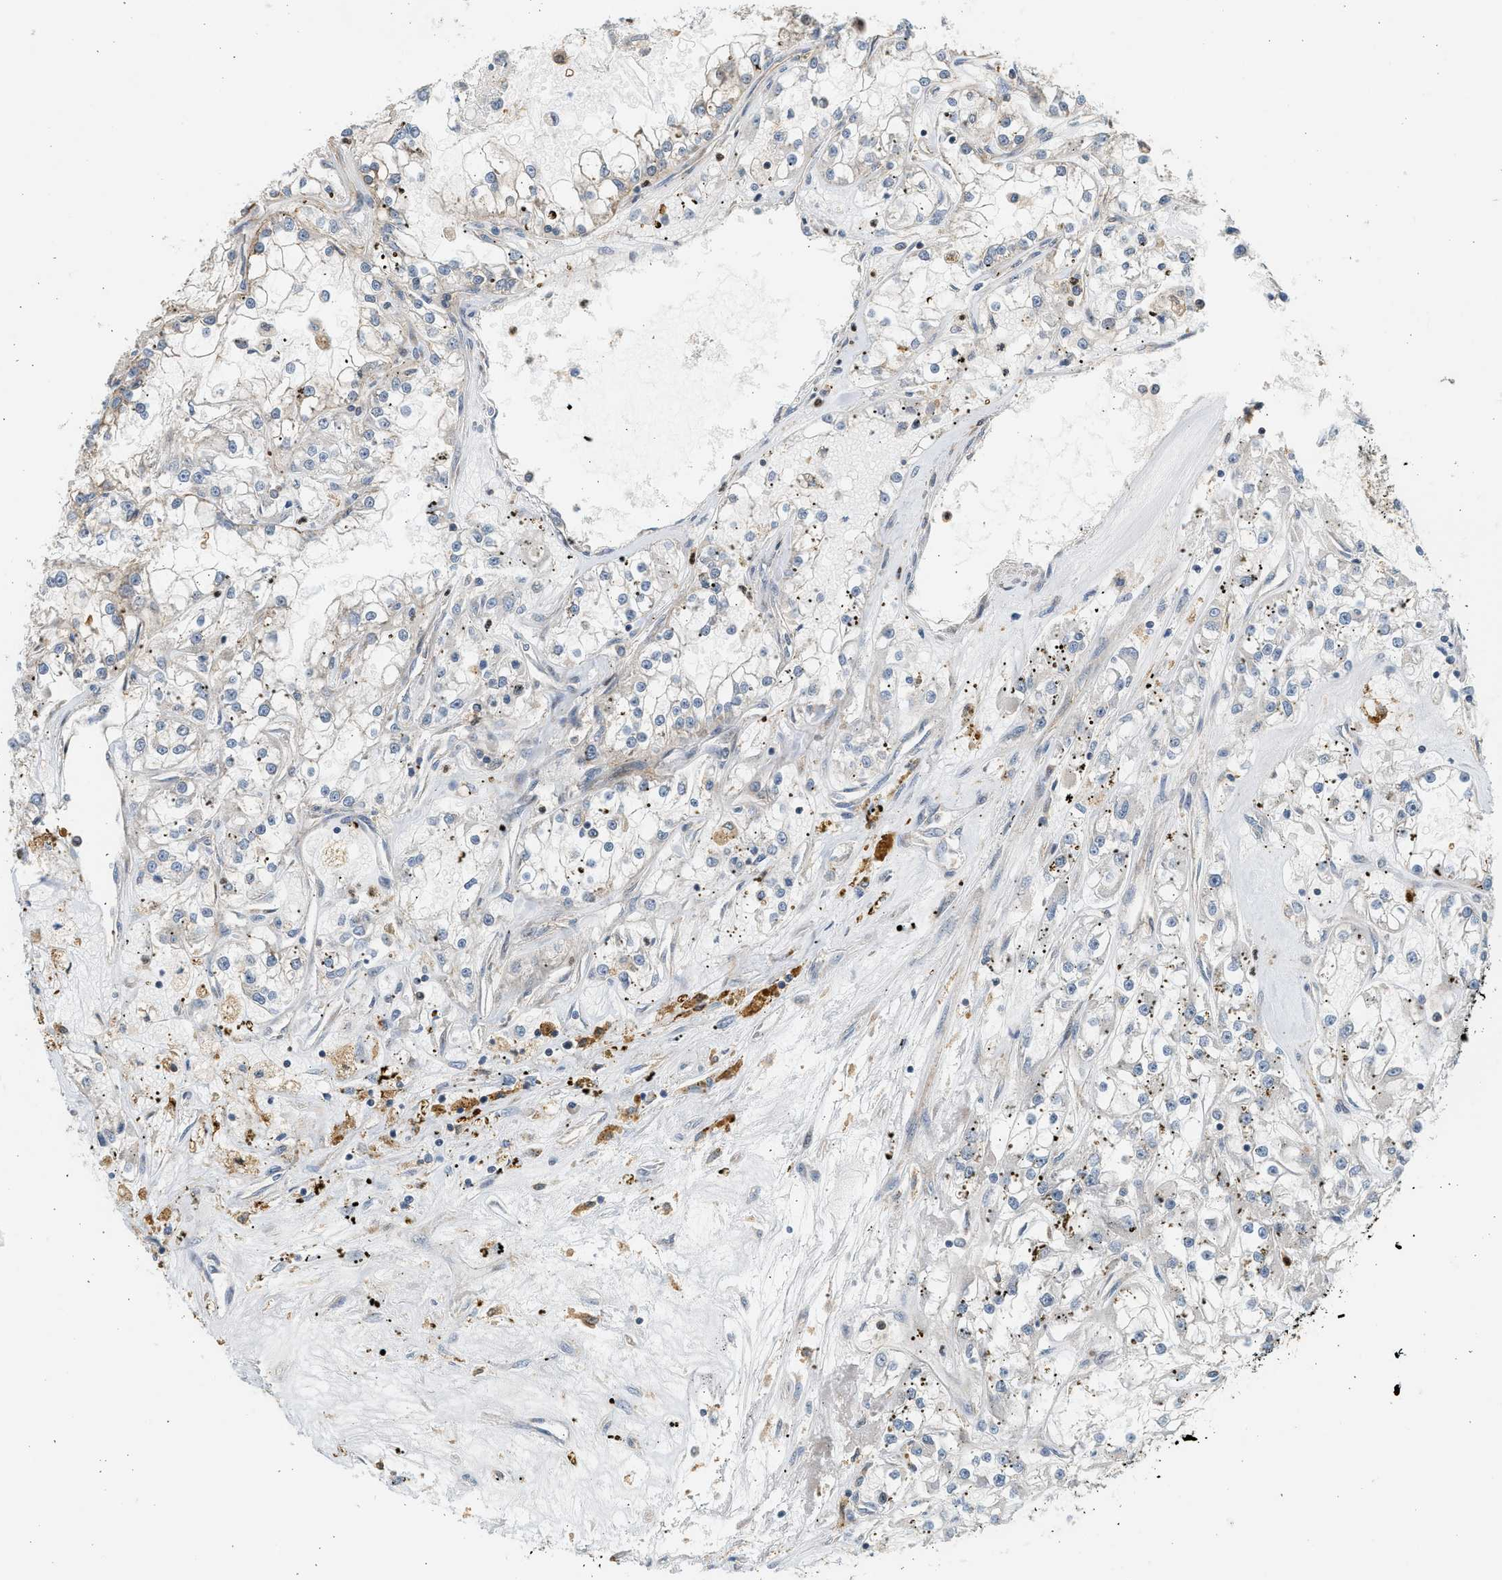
{"staining": {"intensity": "weak", "quantity": "<25%", "location": "cytoplasmic/membranous"}, "tissue": "renal cancer", "cell_type": "Tumor cells", "image_type": "cancer", "snomed": [{"axis": "morphology", "description": "Adenocarcinoma, NOS"}, {"axis": "topography", "description": "Kidney"}], "caption": "Immunohistochemical staining of renal cancer (adenocarcinoma) shows no significant expression in tumor cells.", "gene": "NRSN2", "patient": {"sex": "female", "age": 52}}